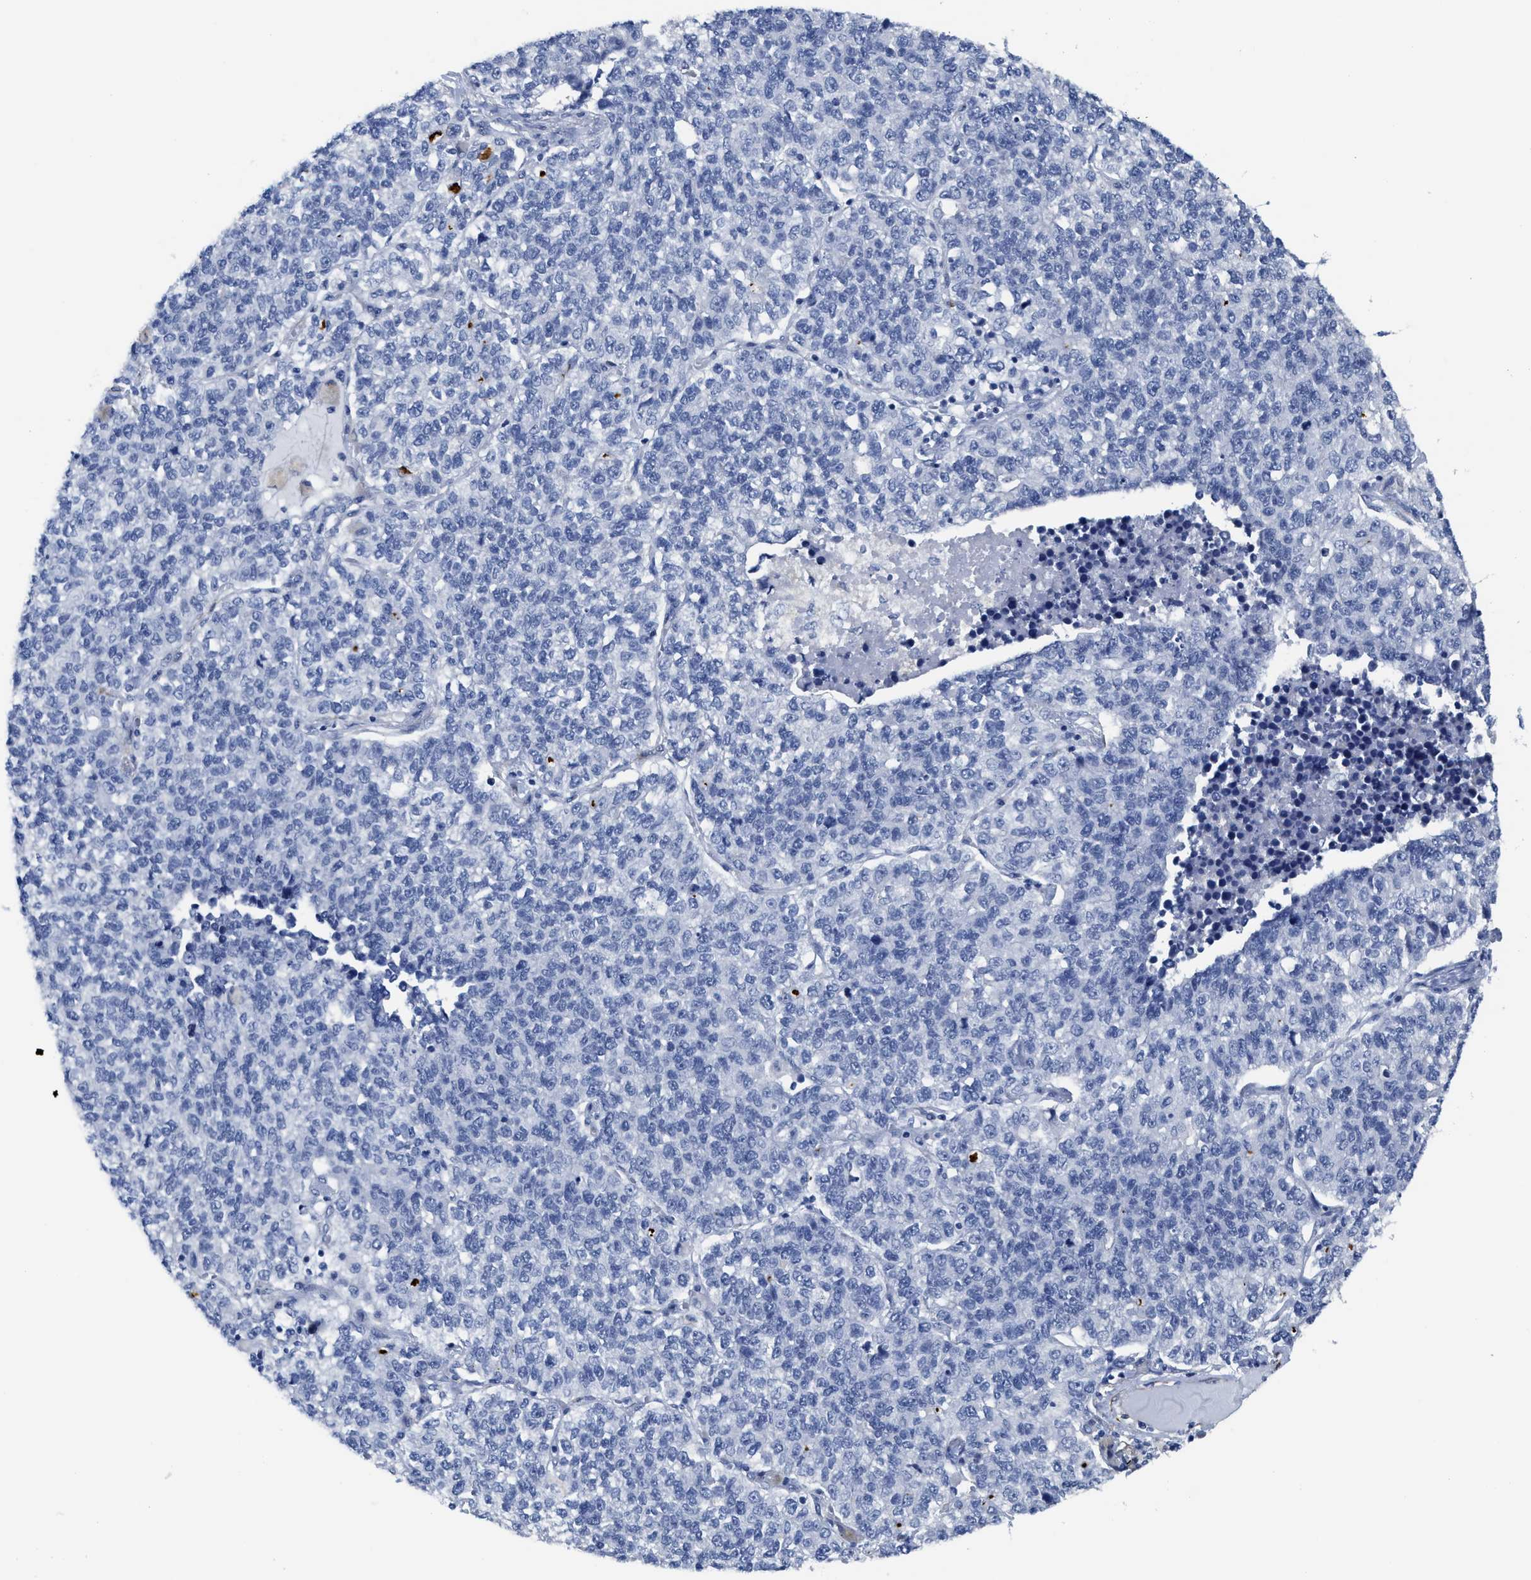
{"staining": {"intensity": "negative", "quantity": "none", "location": "none"}, "tissue": "lung cancer", "cell_type": "Tumor cells", "image_type": "cancer", "snomed": [{"axis": "morphology", "description": "Adenocarcinoma, NOS"}, {"axis": "topography", "description": "Lung"}], "caption": "This is an IHC image of human lung cancer (adenocarcinoma). There is no staining in tumor cells.", "gene": "TUB", "patient": {"sex": "male", "age": 49}}